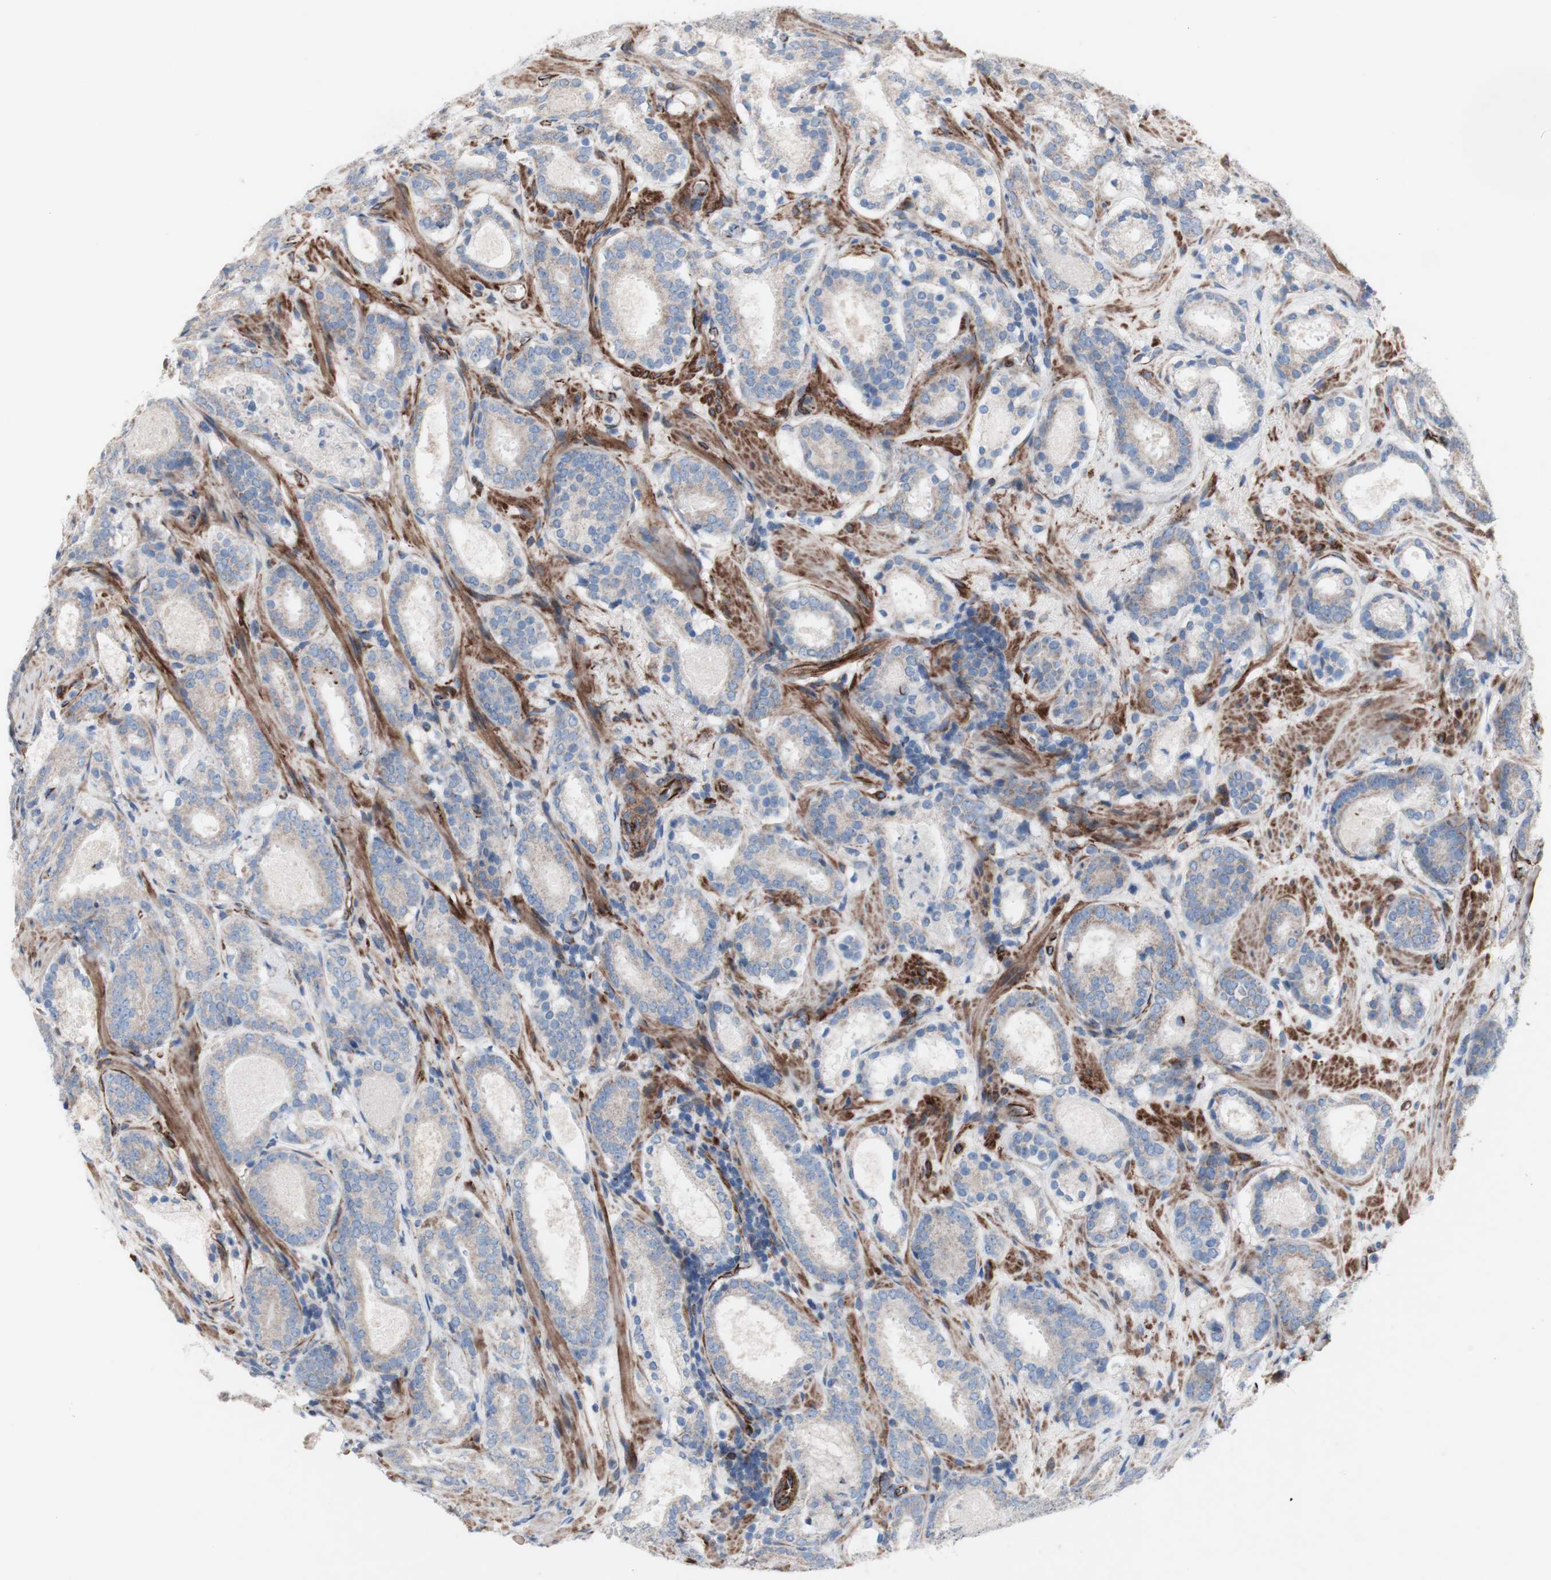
{"staining": {"intensity": "weak", "quantity": "25%-75%", "location": "cytoplasmic/membranous"}, "tissue": "prostate cancer", "cell_type": "Tumor cells", "image_type": "cancer", "snomed": [{"axis": "morphology", "description": "Adenocarcinoma, Low grade"}, {"axis": "topography", "description": "Prostate"}], "caption": "IHC (DAB (3,3'-diaminobenzidine)) staining of prostate adenocarcinoma (low-grade) displays weak cytoplasmic/membranous protein staining in approximately 25%-75% of tumor cells. (DAB IHC, brown staining for protein, blue staining for nuclei).", "gene": "AGPAT5", "patient": {"sex": "male", "age": 69}}